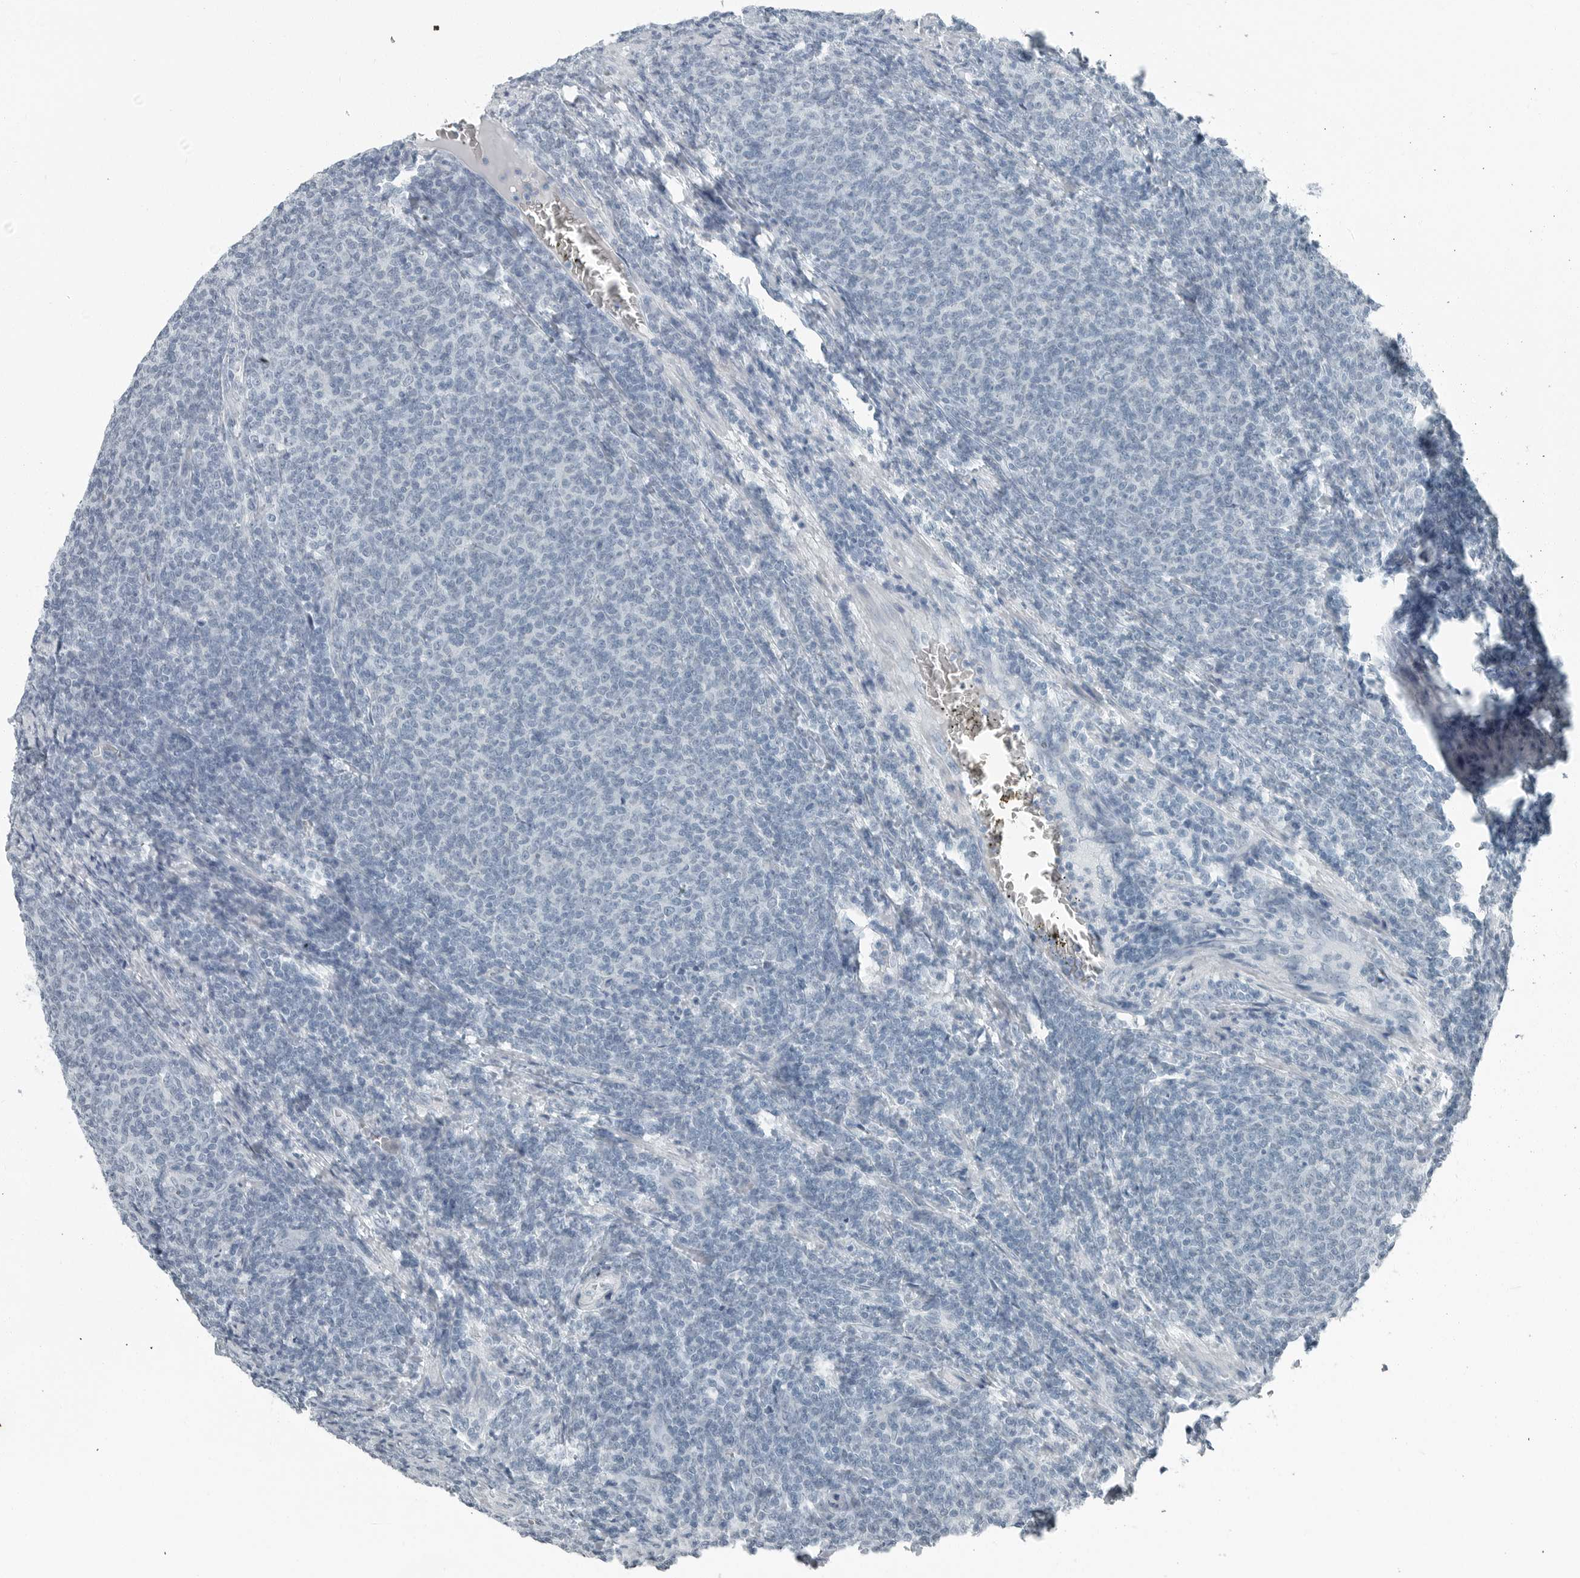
{"staining": {"intensity": "negative", "quantity": "none", "location": "none"}, "tissue": "lymphoma", "cell_type": "Tumor cells", "image_type": "cancer", "snomed": [{"axis": "morphology", "description": "Malignant lymphoma, non-Hodgkin's type, Low grade"}, {"axis": "topography", "description": "Lymph node"}], "caption": "IHC micrograph of neoplastic tissue: malignant lymphoma, non-Hodgkin's type (low-grade) stained with DAB (3,3'-diaminobenzidine) shows no significant protein expression in tumor cells.", "gene": "ZPBP2", "patient": {"sex": "male", "age": 66}}